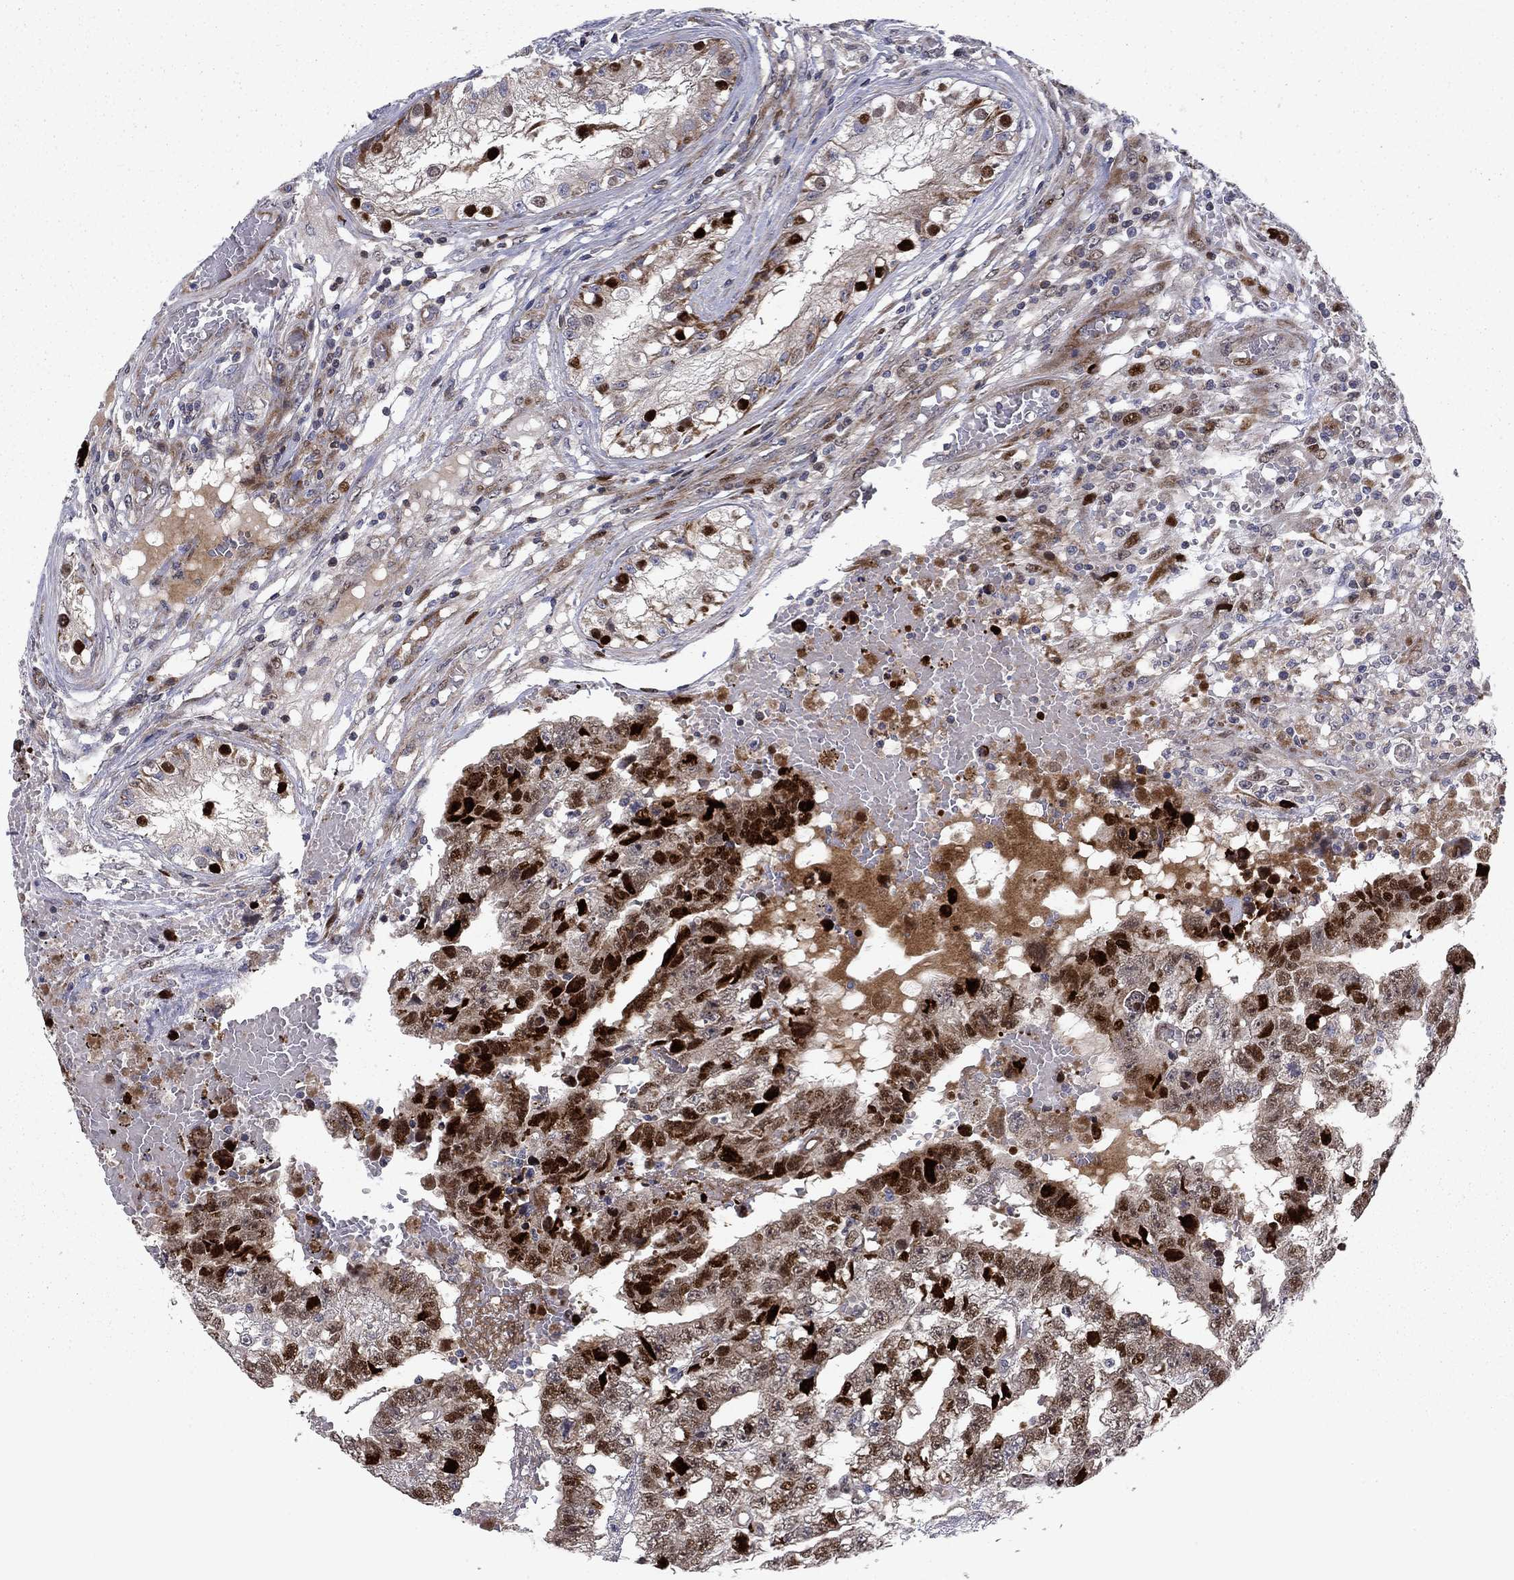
{"staining": {"intensity": "strong", "quantity": "25%-75%", "location": "nuclear"}, "tissue": "testis cancer", "cell_type": "Tumor cells", "image_type": "cancer", "snomed": [{"axis": "morphology", "description": "Carcinoma, Embryonal, NOS"}, {"axis": "topography", "description": "Testis"}], "caption": "Brown immunohistochemical staining in embryonal carcinoma (testis) shows strong nuclear positivity in about 25%-75% of tumor cells. Using DAB (3,3'-diaminobenzidine) (brown) and hematoxylin (blue) stains, captured at high magnification using brightfield microscopy.", "gene": "MIOS", "patient": {"sex": "male", "age": 25}}